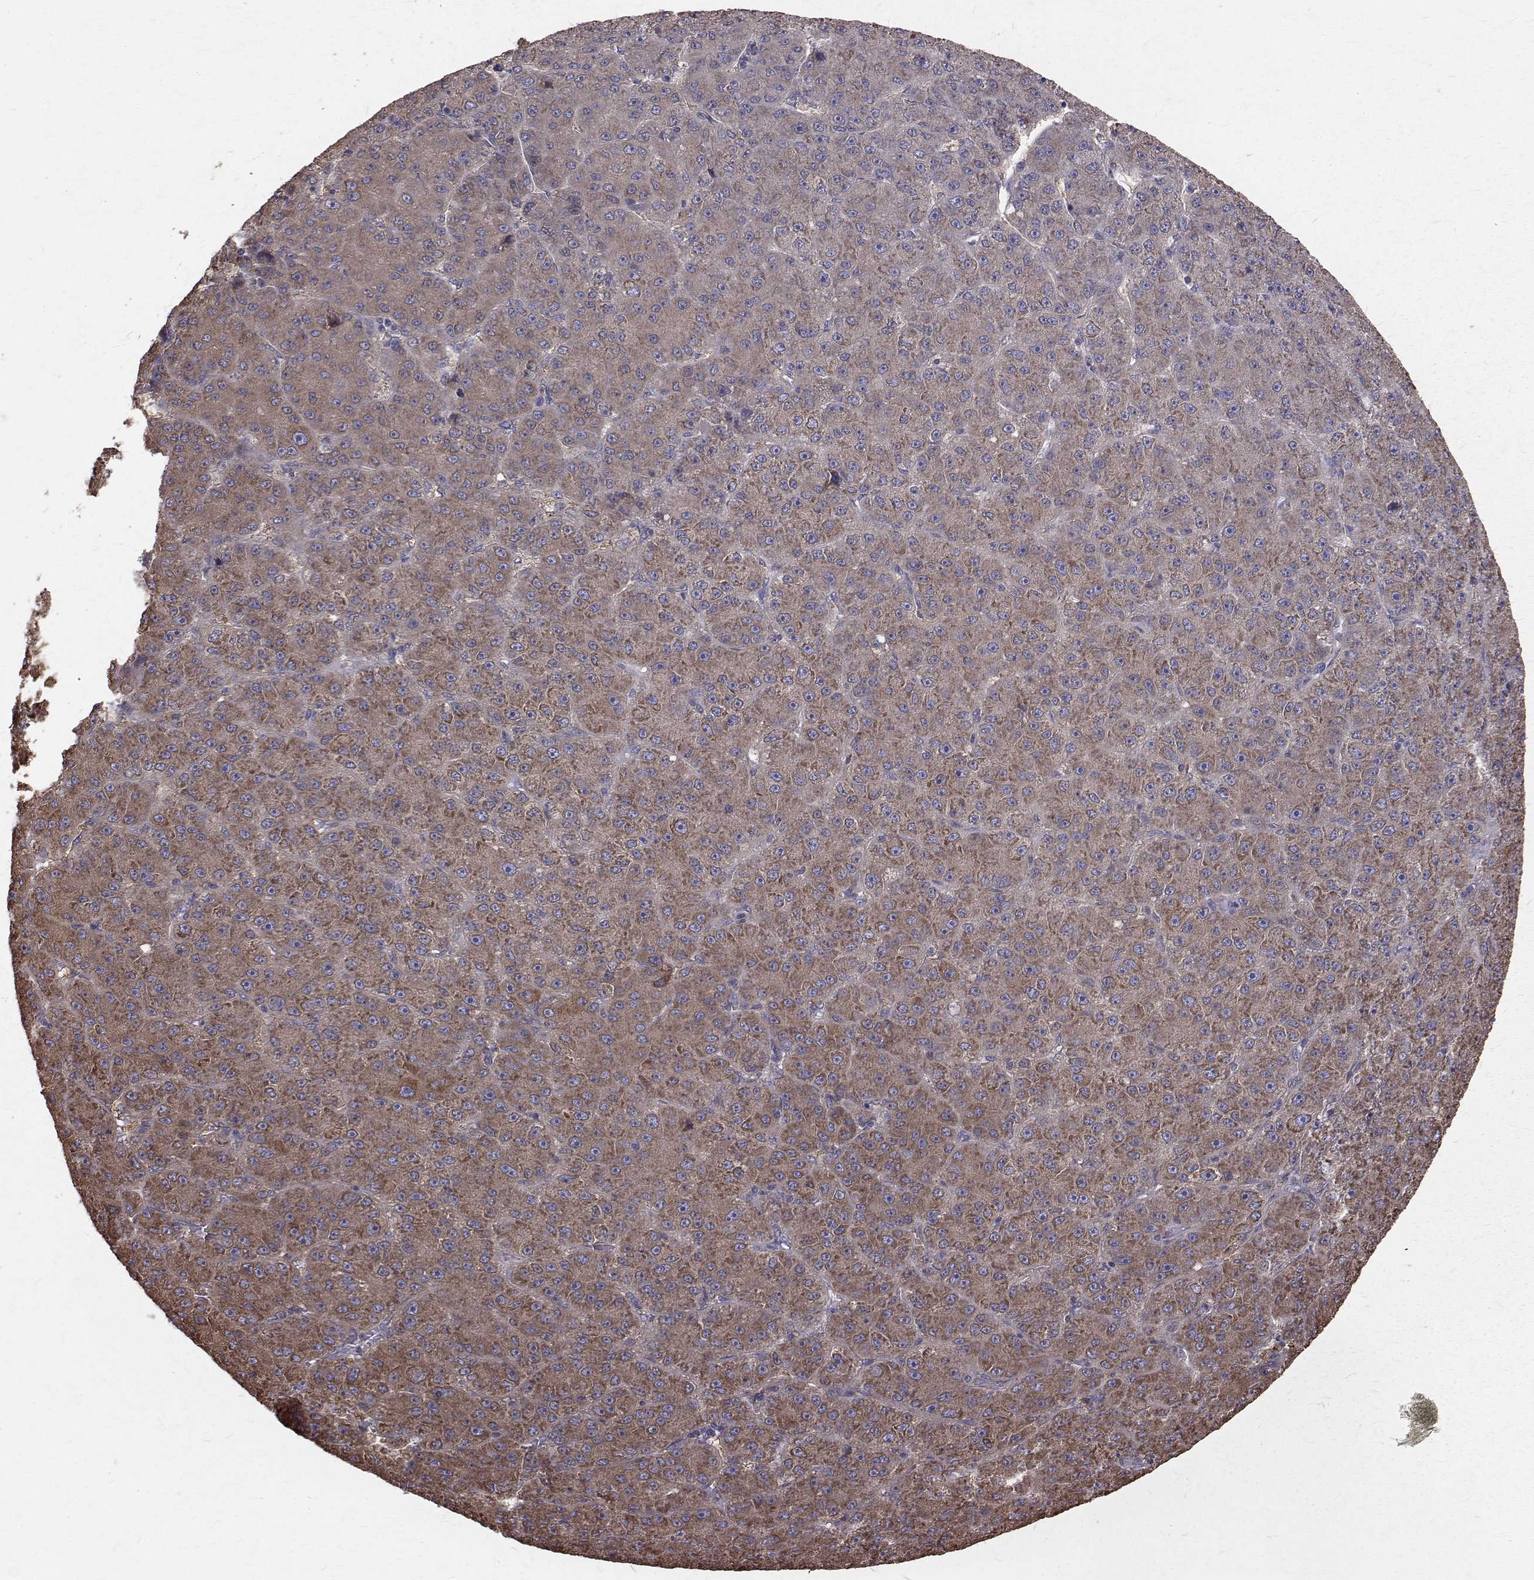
{"staining": {"intensity": "moderate", "quantity": ">75%", "location": "cytoplasmic/membranous"}, "tissue": "liver cancer", "cell_type": "Tumor cells", "image_type": "cancer", "snomed": [{"axis": "morphology", "description": "Carcinoma, Hepatocellular, NOS"}, {"axis": "topography", "description": "Liver"}], "caption": "An immunohistochemistry (IHC) image of neoplastic tissue is shown. Protein staining in brown highlights moderate cytoplasmic/membranous positivity in liver cancer within tumor cells. (brown staining indicates protein expression, while blue staining denotes nuclei).", "gene": "FARSB", "patient": {"sex": "male", "age": 67}}